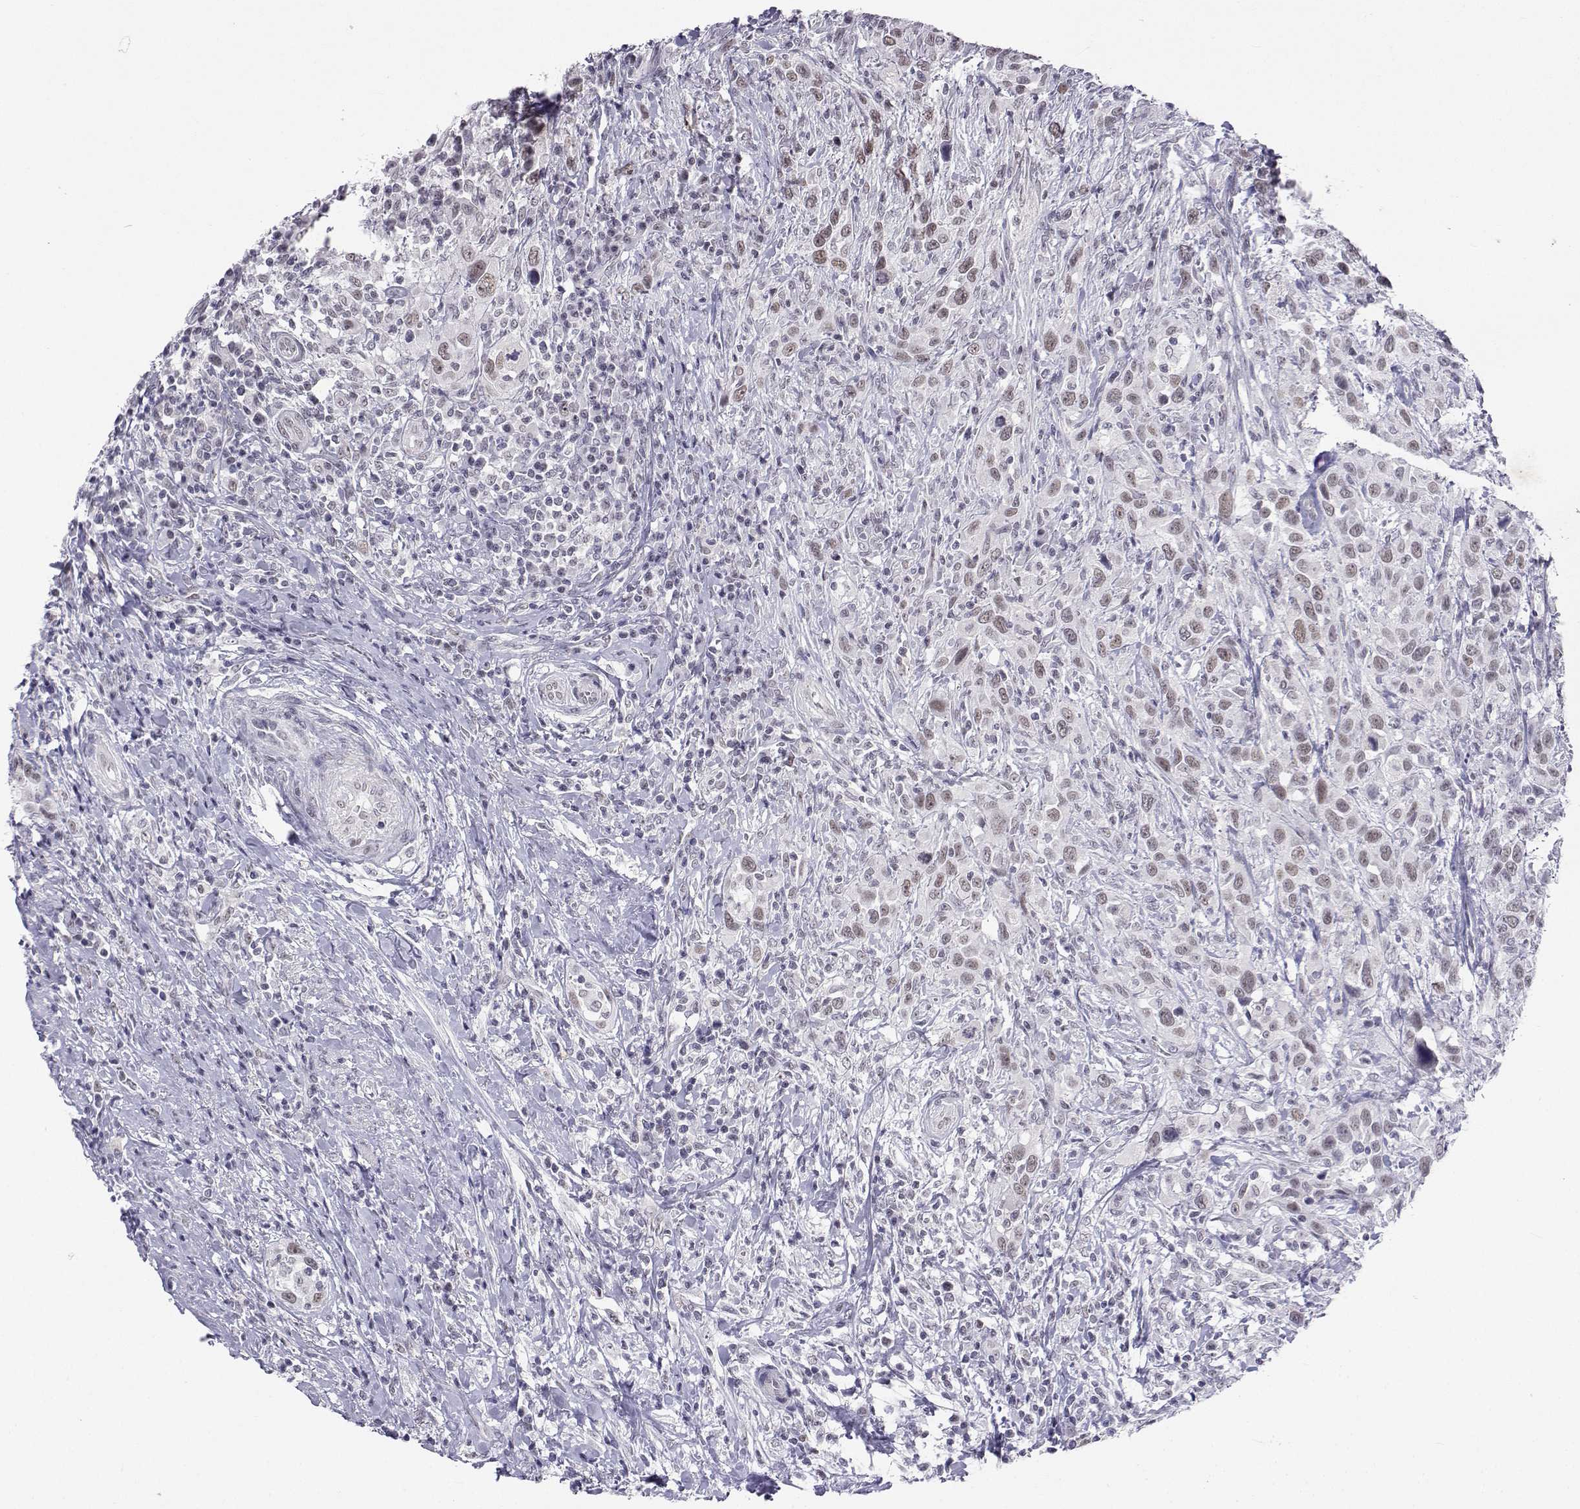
{"staining": {"intensity": "weak", "quantity": "25%-75%", "location": "nuclear"}, "tissue": "urothelial cancer", "cell_type": "Tumor cells", "image_type": "cancer", "snomed": [{"axis": "morphology", "description": "Urothelial carcinoma, NOS"}, {"axis": "morphology", "description": "Urothelial carcinoma, High grade"}, {"axis": "topography", "description": "Urinary bladder"}], "caption": "Immunohistochemical staining of urothelial cancer demonstrates low levels of weak nuclear protein staining in about 25%-75% of tumor cells.", "gene": "MED26", "patient": {"sex": "female", "age": 64}}